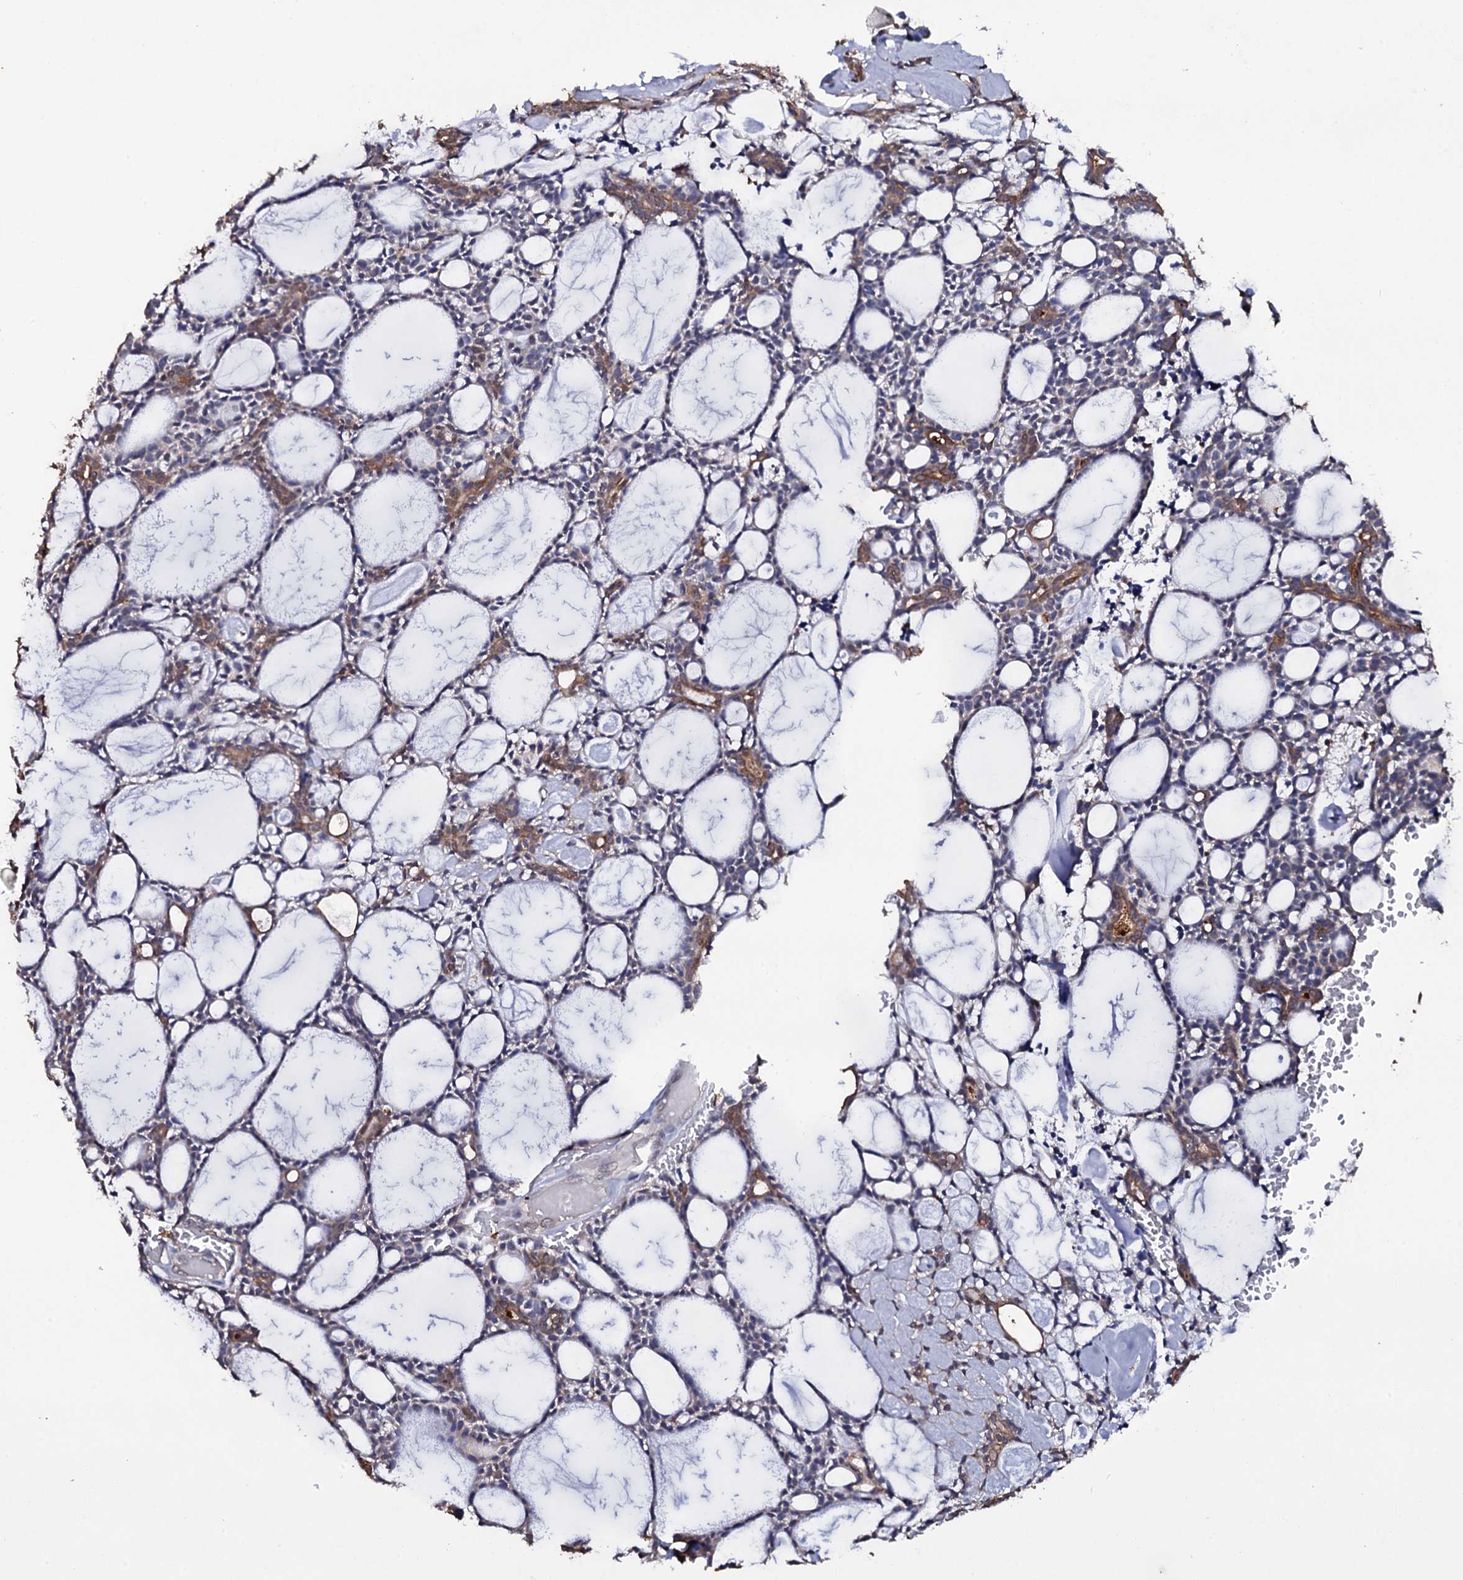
{"staining": {"intensity": "negative", "quantity": "none", "location": "none"}, "tissue": "head and neck cancer", "cell_type": "Tumor cells", "image_type": "cancer", "snomed": [{"axis": "morphology", "description": "Adenocarcinoma, NOS"}, {"axis": "topography", "description": "Salivary gland"}, {"axis": "topography", "description": "Head-Neck"}], "caption": "High magnification brightfield microscopy of head and neck adenocarcinoma stained with DAB (brown) and counterstained with hematoxylin (blue): tumor cells show no significant positivity. (Stains: DAB immunohistochemistry (IHC) with hematoxylin counter stain, Microscopy: brightfield microscopy at high magnification).", "gene": "CRYL1", "patient": {"sex": "male", "age": 55}}